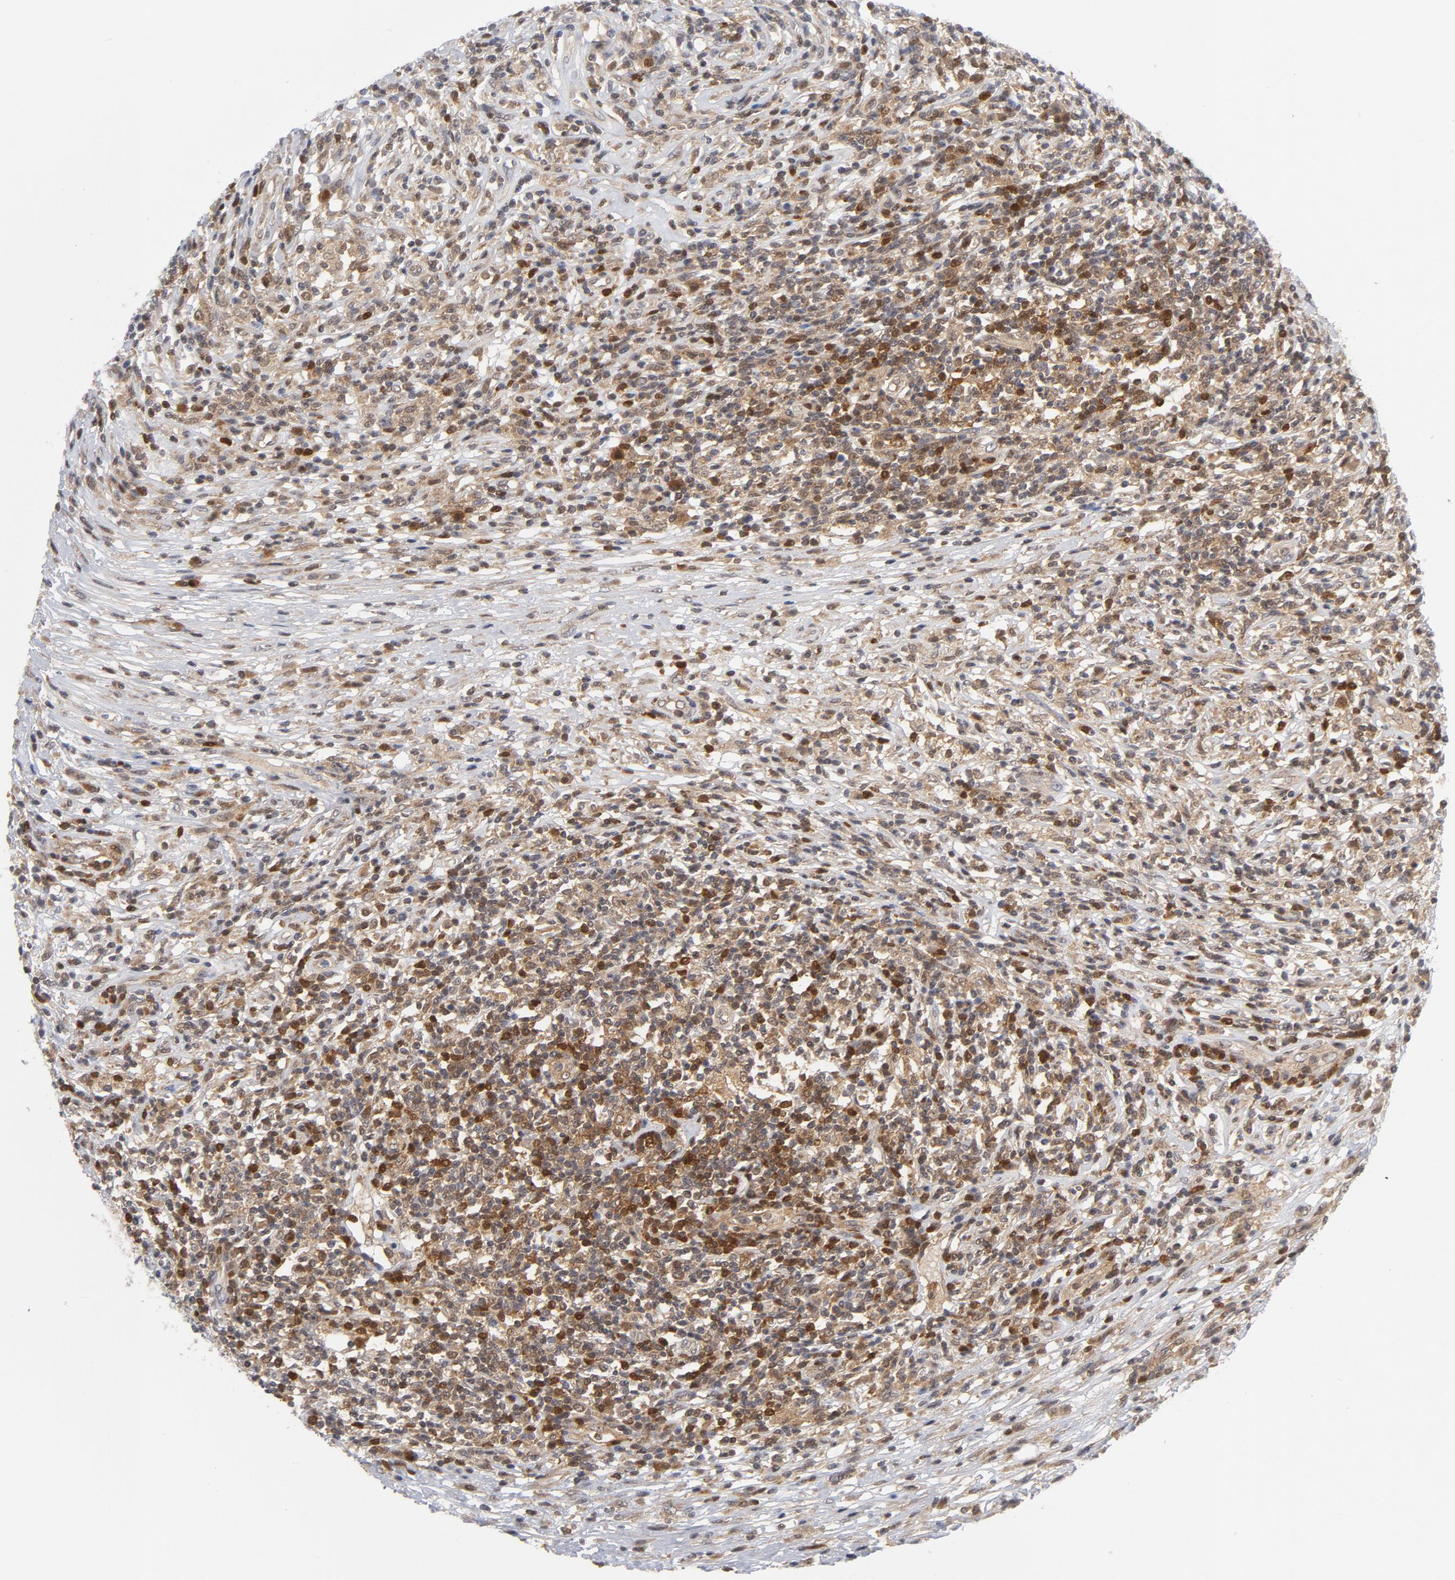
{"staining": {"intensity": "strong", "quantity": ">75%", "location": "cytoplasmic/membranous,nuclear"}, "tissue": "lymphoma", "cell_type": "Tumor cells", "image_type": "cancer", "snomed": [{"axis": "morphology", "description": "Malignant lymphoma, non-Hodgkin's type, High grade"}, {"axis": "topography", "description": "Lymph node"}], "caption": "Human malignant lymphoma, non-Hodgkin's type (high-grade) stained with a protein marker displays strong staining in tumor cells.", "gene": "TRADD", "patient": {"sex": "female", "age": 84}}